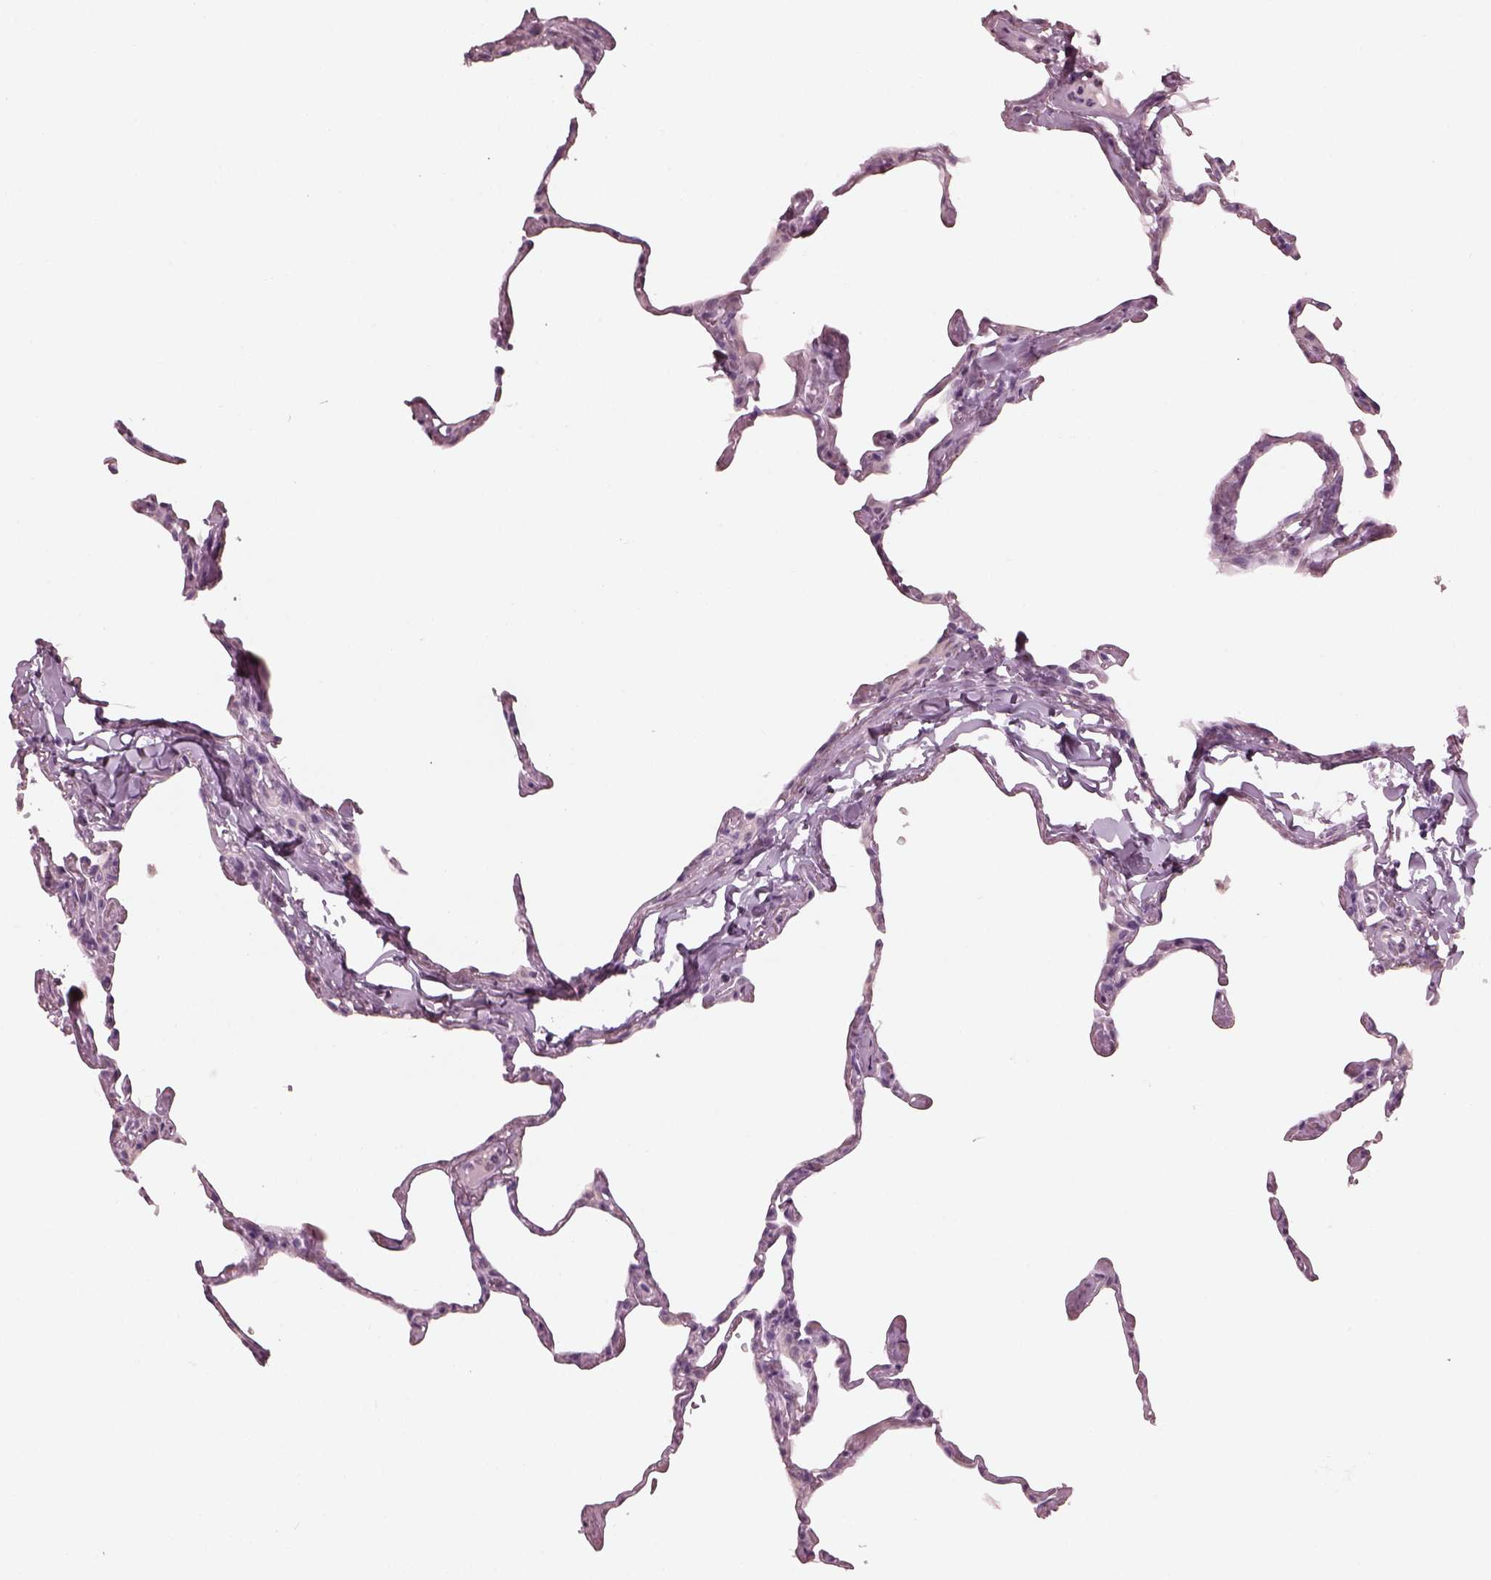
{"staining": {"intensity": "negative", "quantity": "none", "location": "none"}, "tissue": "lung", "cell_type": "Alveolar cells", "image_type": "normal", "snomed": [{"axis": "morphology", "description": "Normal tissue, NOS"}, {"axis": "topography", "description": "Lung"}], "caption": "Immunohistochemistry of benign human lung shows no expression in alveolar cells.", "gene": "C2orf81", "patient": {"sex": "male", "age": 65}}